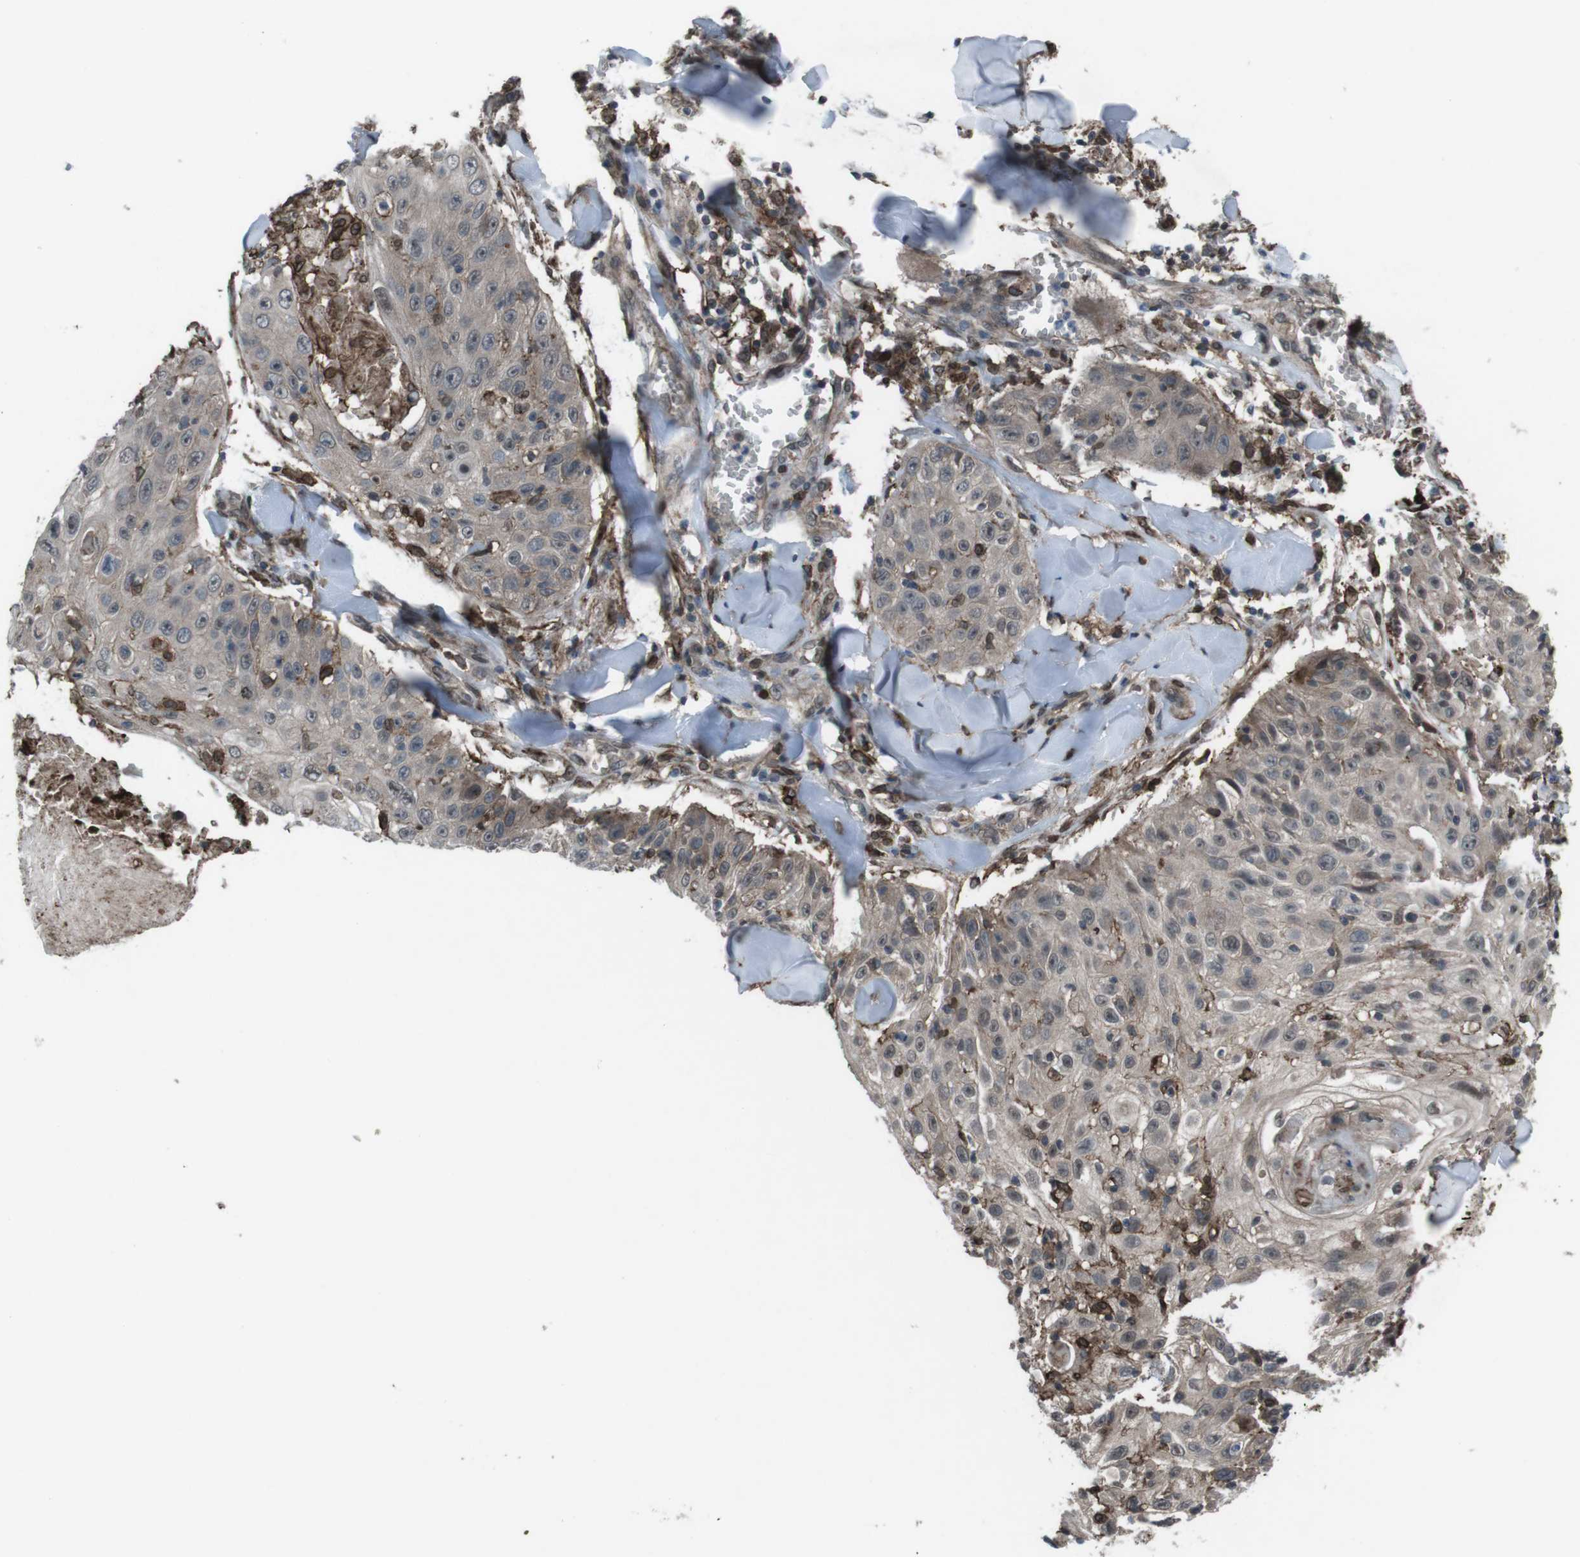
{"staining": {"intensity": "moderate", "quantity": "25%-75%", "location": "cytoplasmic/membranous"}, "tissue": "skin cancer", "cell_type": "Tumor cells", "image_type": "cancer", "snomed": [{"axis": "morphology", "description": "Squamous cell carcinoma, NOS"}, {"axis": "topography", "description": "Skin"}], "caption": "Protein analysis of skin cancer tissue exhibits moderate cytoplasmic/membranous expression in about 25%-75% of tumor cells.", "gene": "GDF10", "patient": {"sex": "male", "age": 86}}